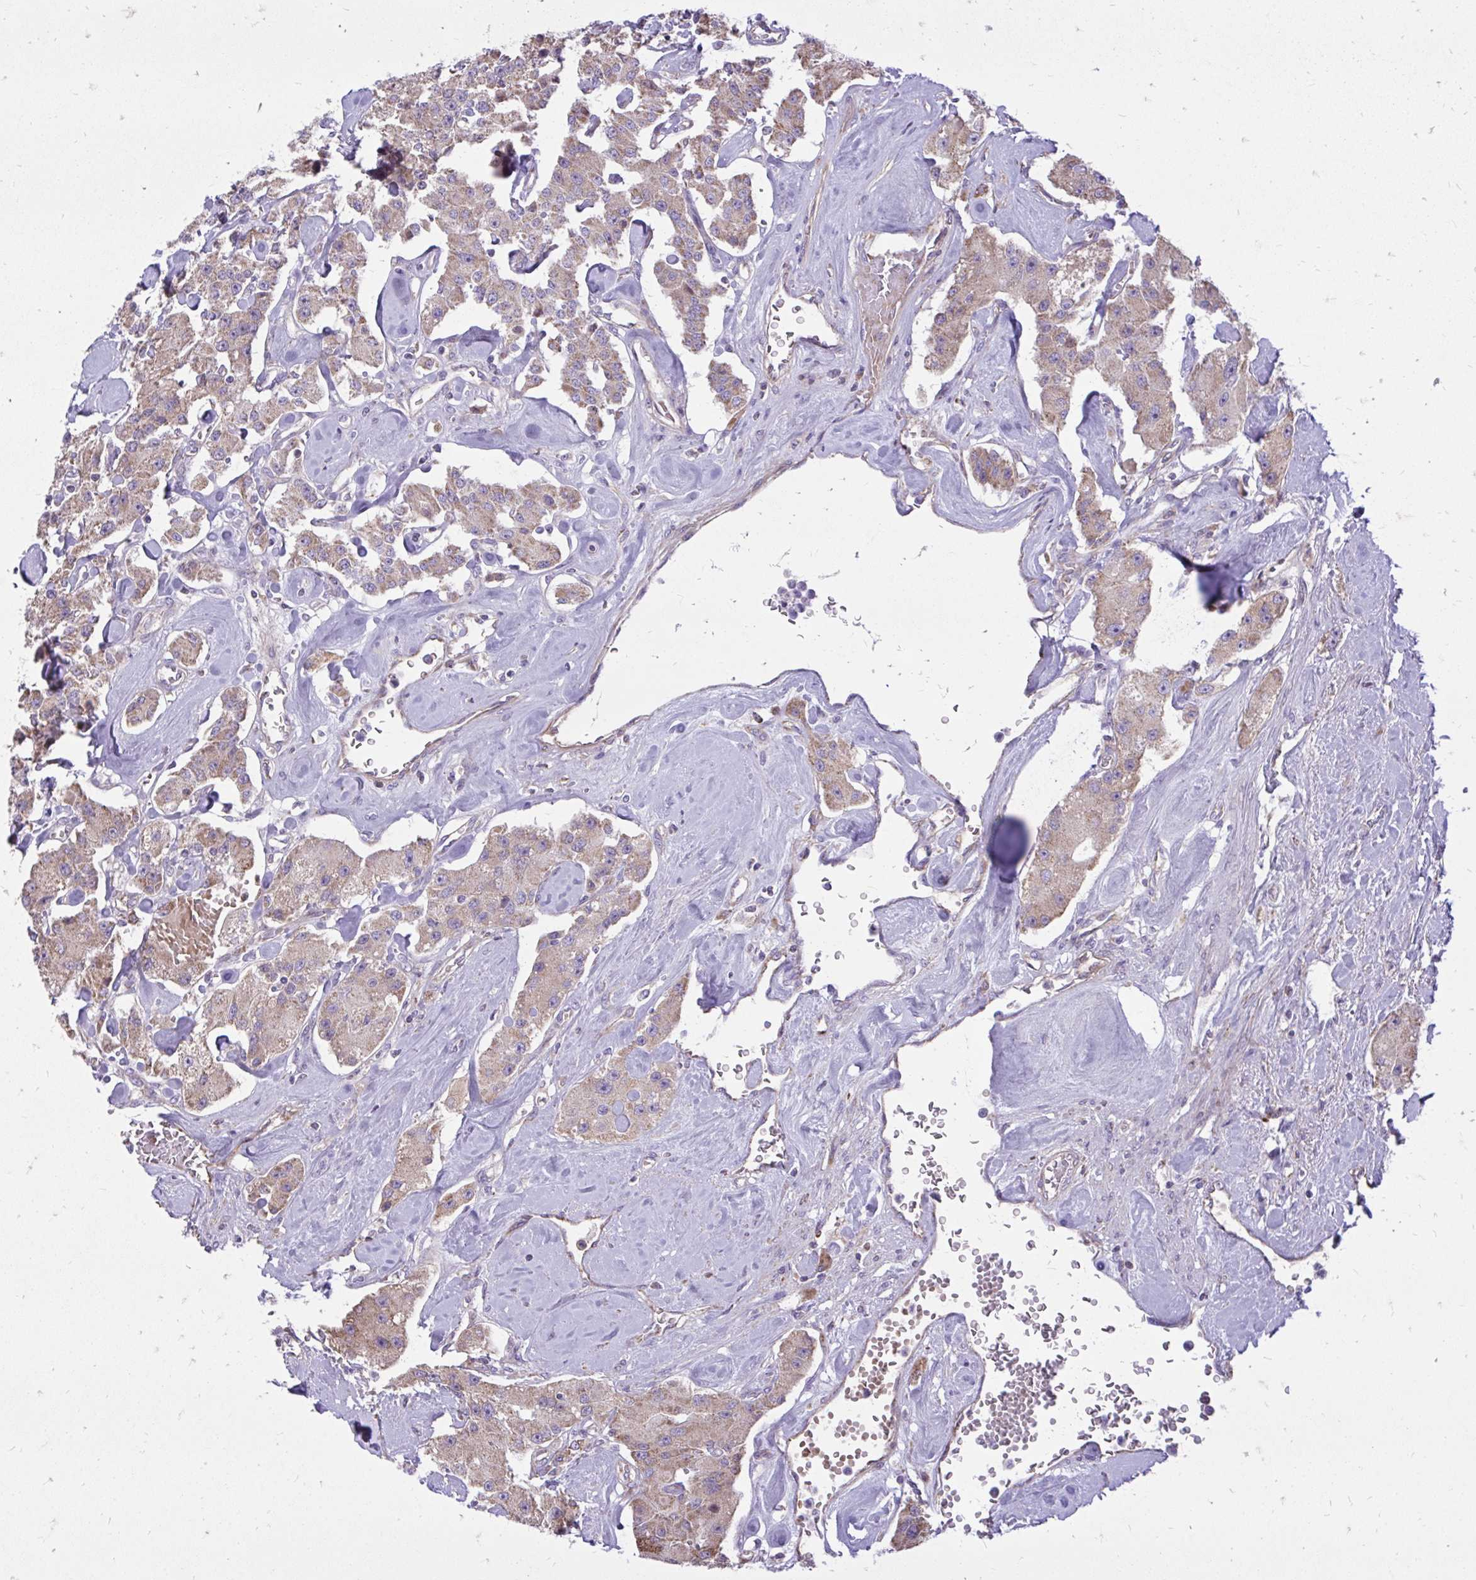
{"staining": {"intensity": "weak", "quantity": ">75%", "location": "cytoplasmic/membranous"}, "tissue": "carcinoid", "cell_type": "Tumor cells", "image_type": "cancer", "snomed": [{"axis": "morphology", "description": "Carcinoid, malignant, NOS"}, {"axis": "topography", "description": "Pancreas"}], "caption": "High-magnification brightfield microscopy of carcinoid stained with DAB (3,3'-diaminobenzidine) (brown) and counterstained with hematoxylin (blue). tumor cells exhibit weak cytoplasmic/membranous staining is seen in about>75% of cells.", "gene": "ATP13A2", "patient": {"sex": "male", "age": 41}}